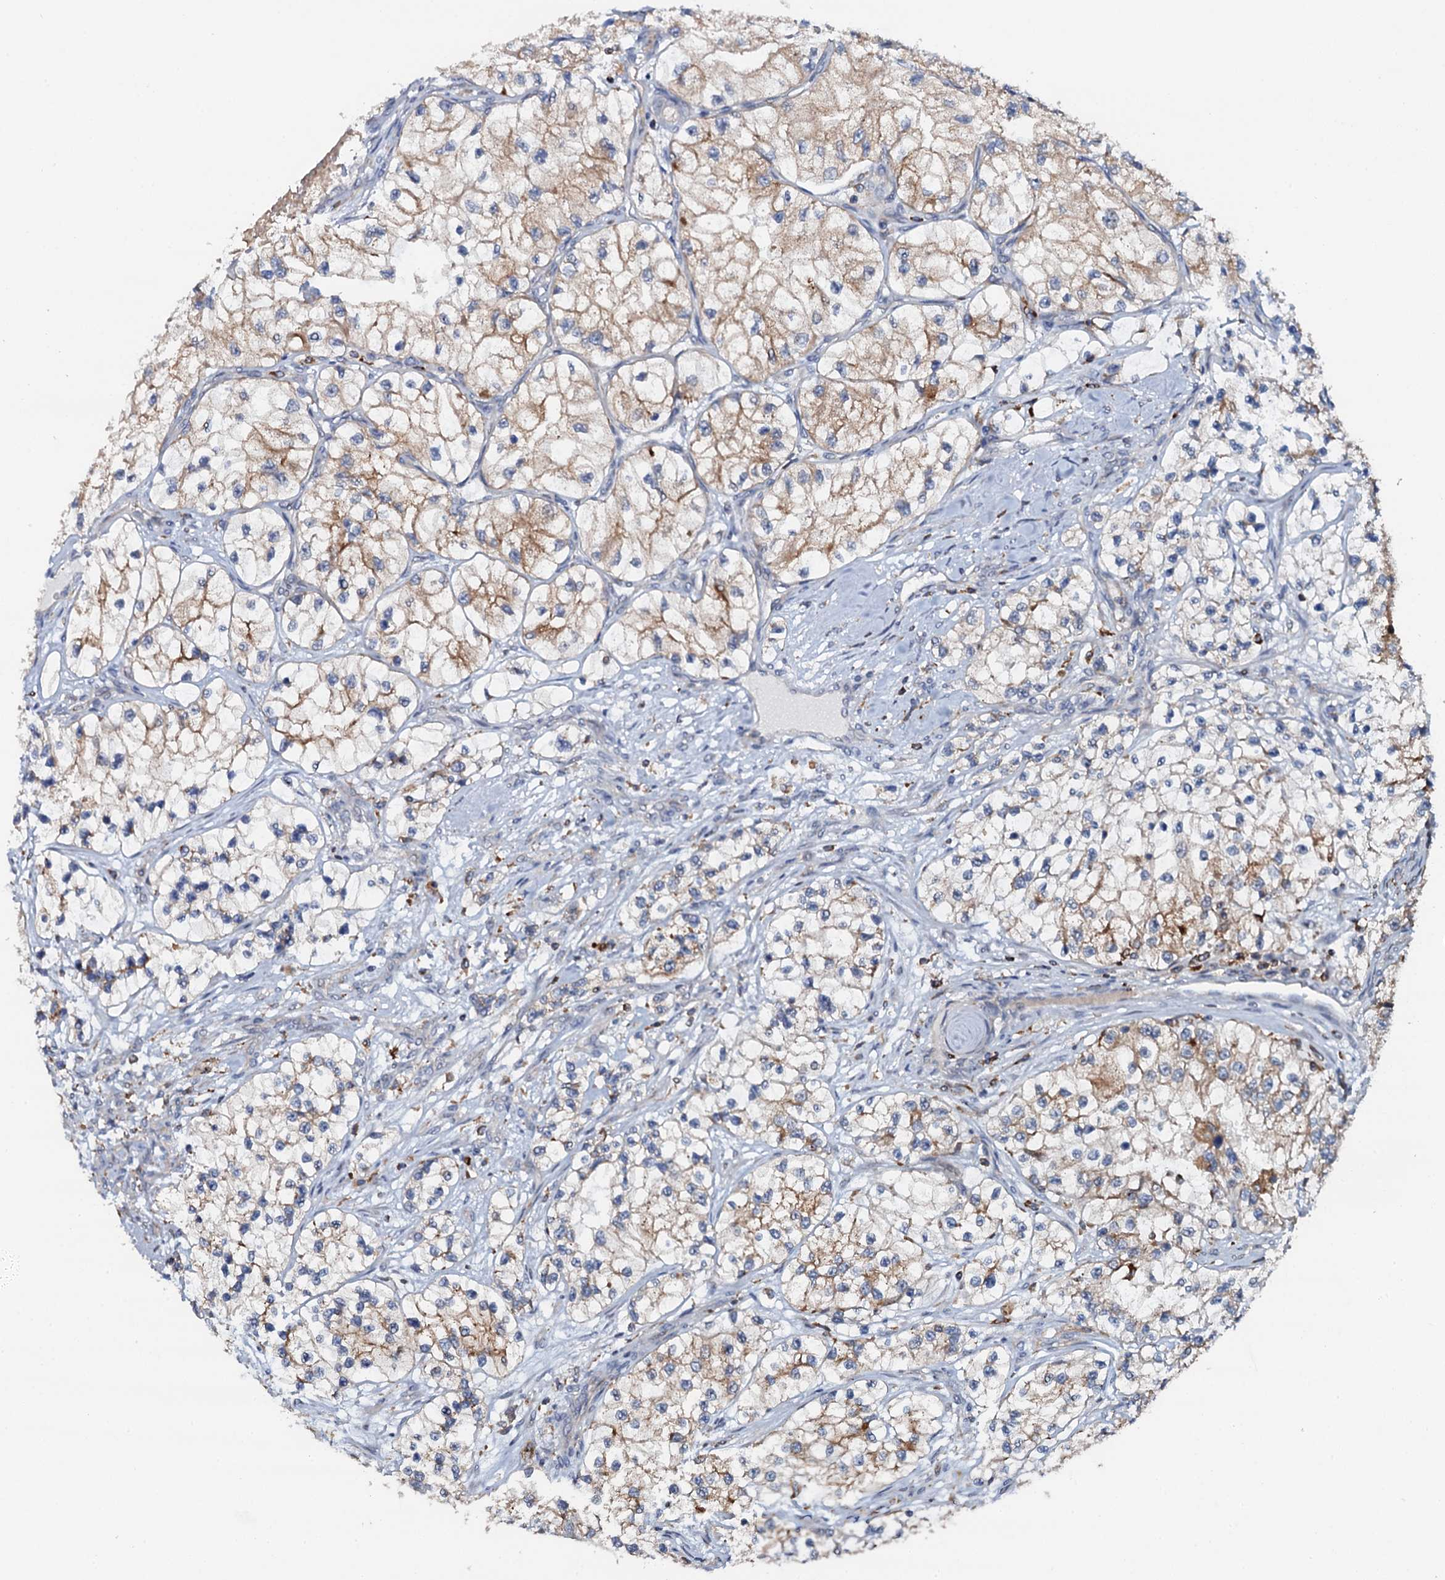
{"staining": {"intensity": "moderate", "quantity": "25%-75%", "location": "cytoplasmic/membranous"}, "tissue": "renal cancer", "cell_type": "Tumor cells", "image_type": "cancer", "snomed": [{"axis": "morphology", "description": "Adenocarcinoma, NOS"}, {"axis": "topography", "description": "Kidney"}], "caption": "Renal adenocarcinoma stained with immunohistochemistry (IHC) displays moderate cytoplasmic/membranous expression in about 25%-75% of tumor cells. (Brightfield microscopy of DAB IHC at high magnification).", "gene": "VAMP8", "patient": {"sex": "female", "age": 57}}